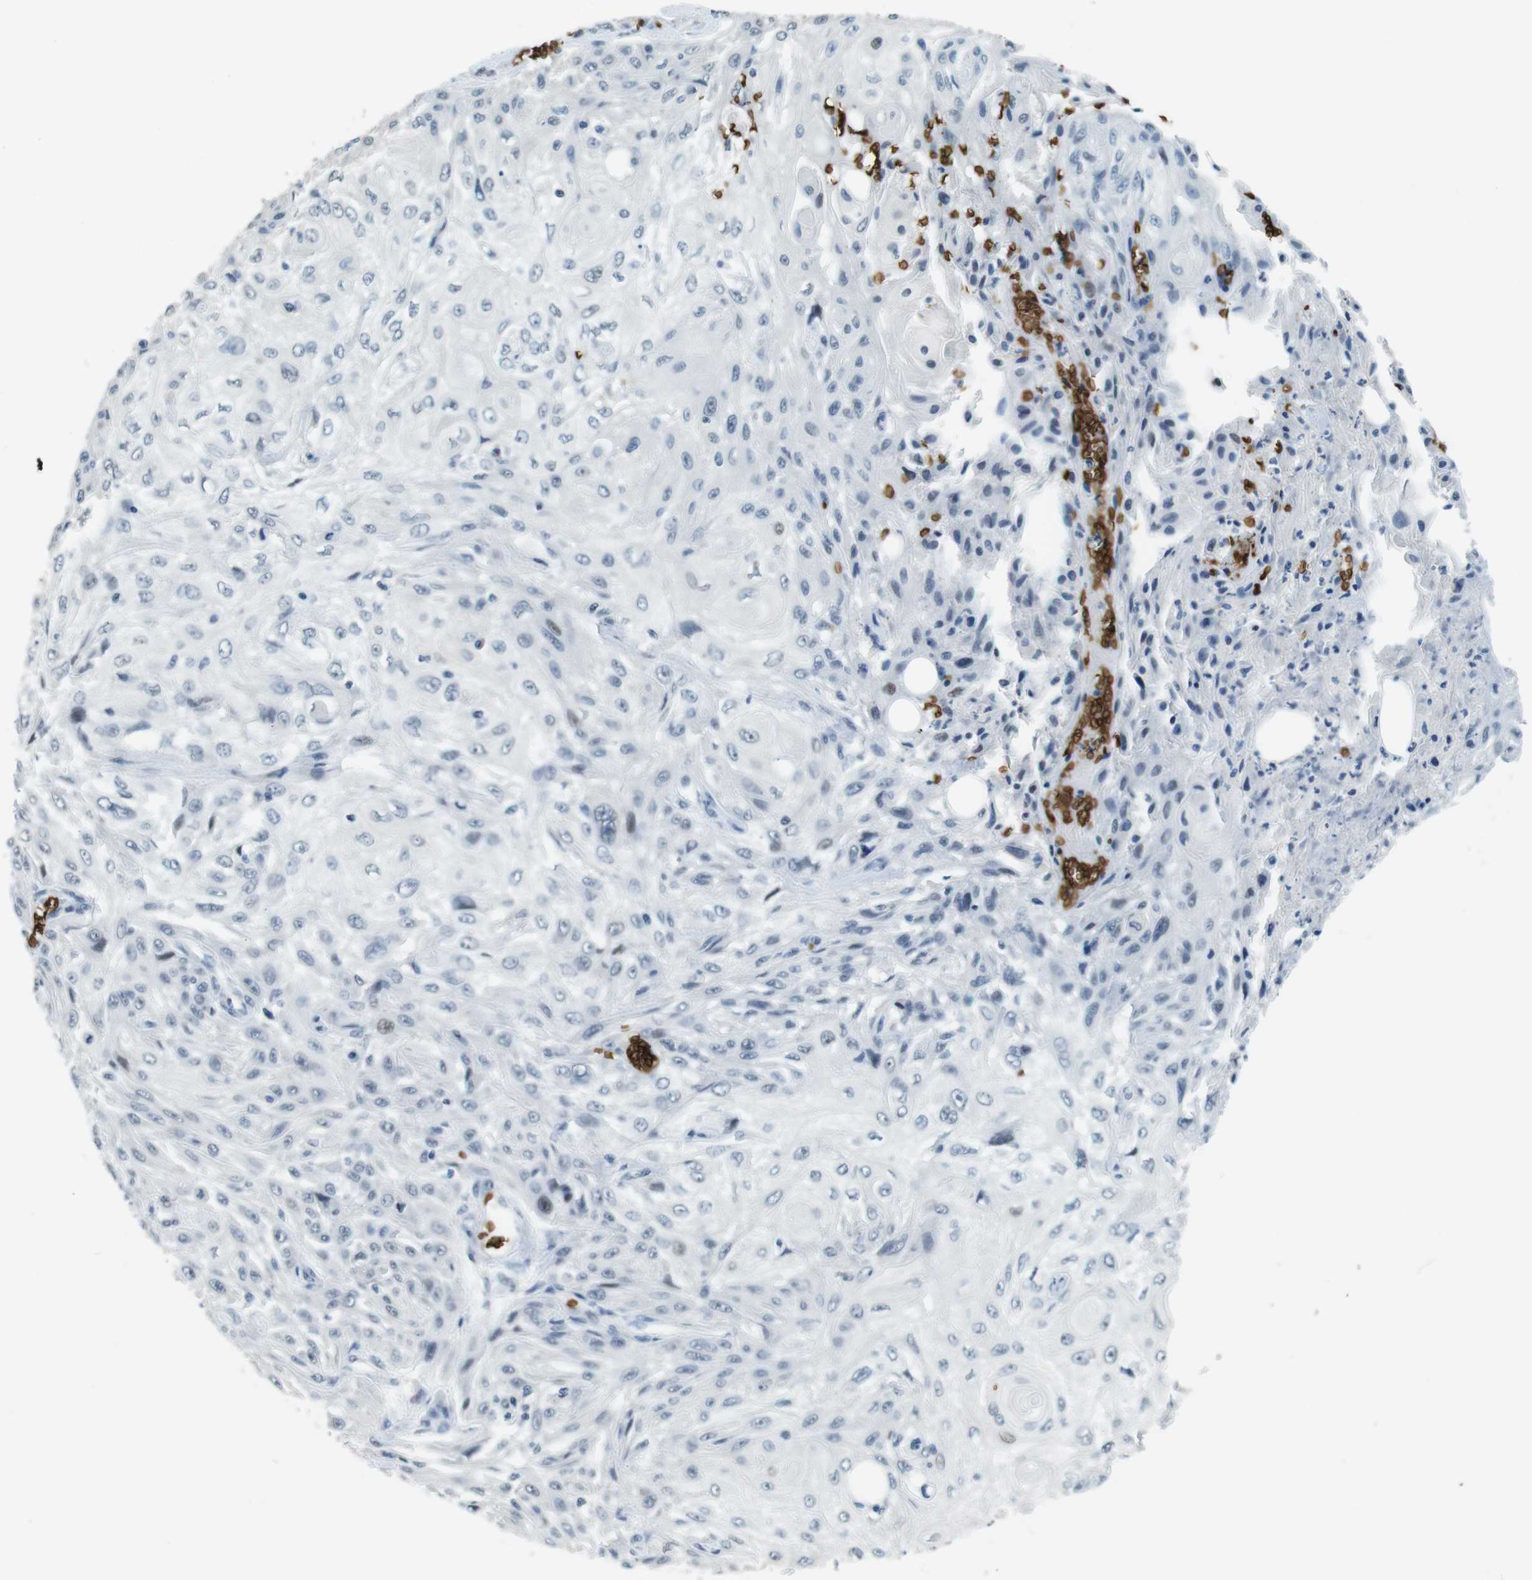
{"staining": {"intensity": "negative", "quantity": "none", "location": "none"}, "tissue": "skin cancer", "cell_type": "Tumor cells", "image_type": "cancer", "snomed": [{"axis": "morphology", "description": "Squamous cell carcinoma, NOS"}, {"axis": "topography", "description": "Skin"}], "caption": "The immunohistochemistry (IHC) micrograph has no significant expression in tumor cells of skin cancer (squamous cell carcinoma) tissue.", "gene": "SLC4A1", "patient": {"sex": "male", "age": 75}}